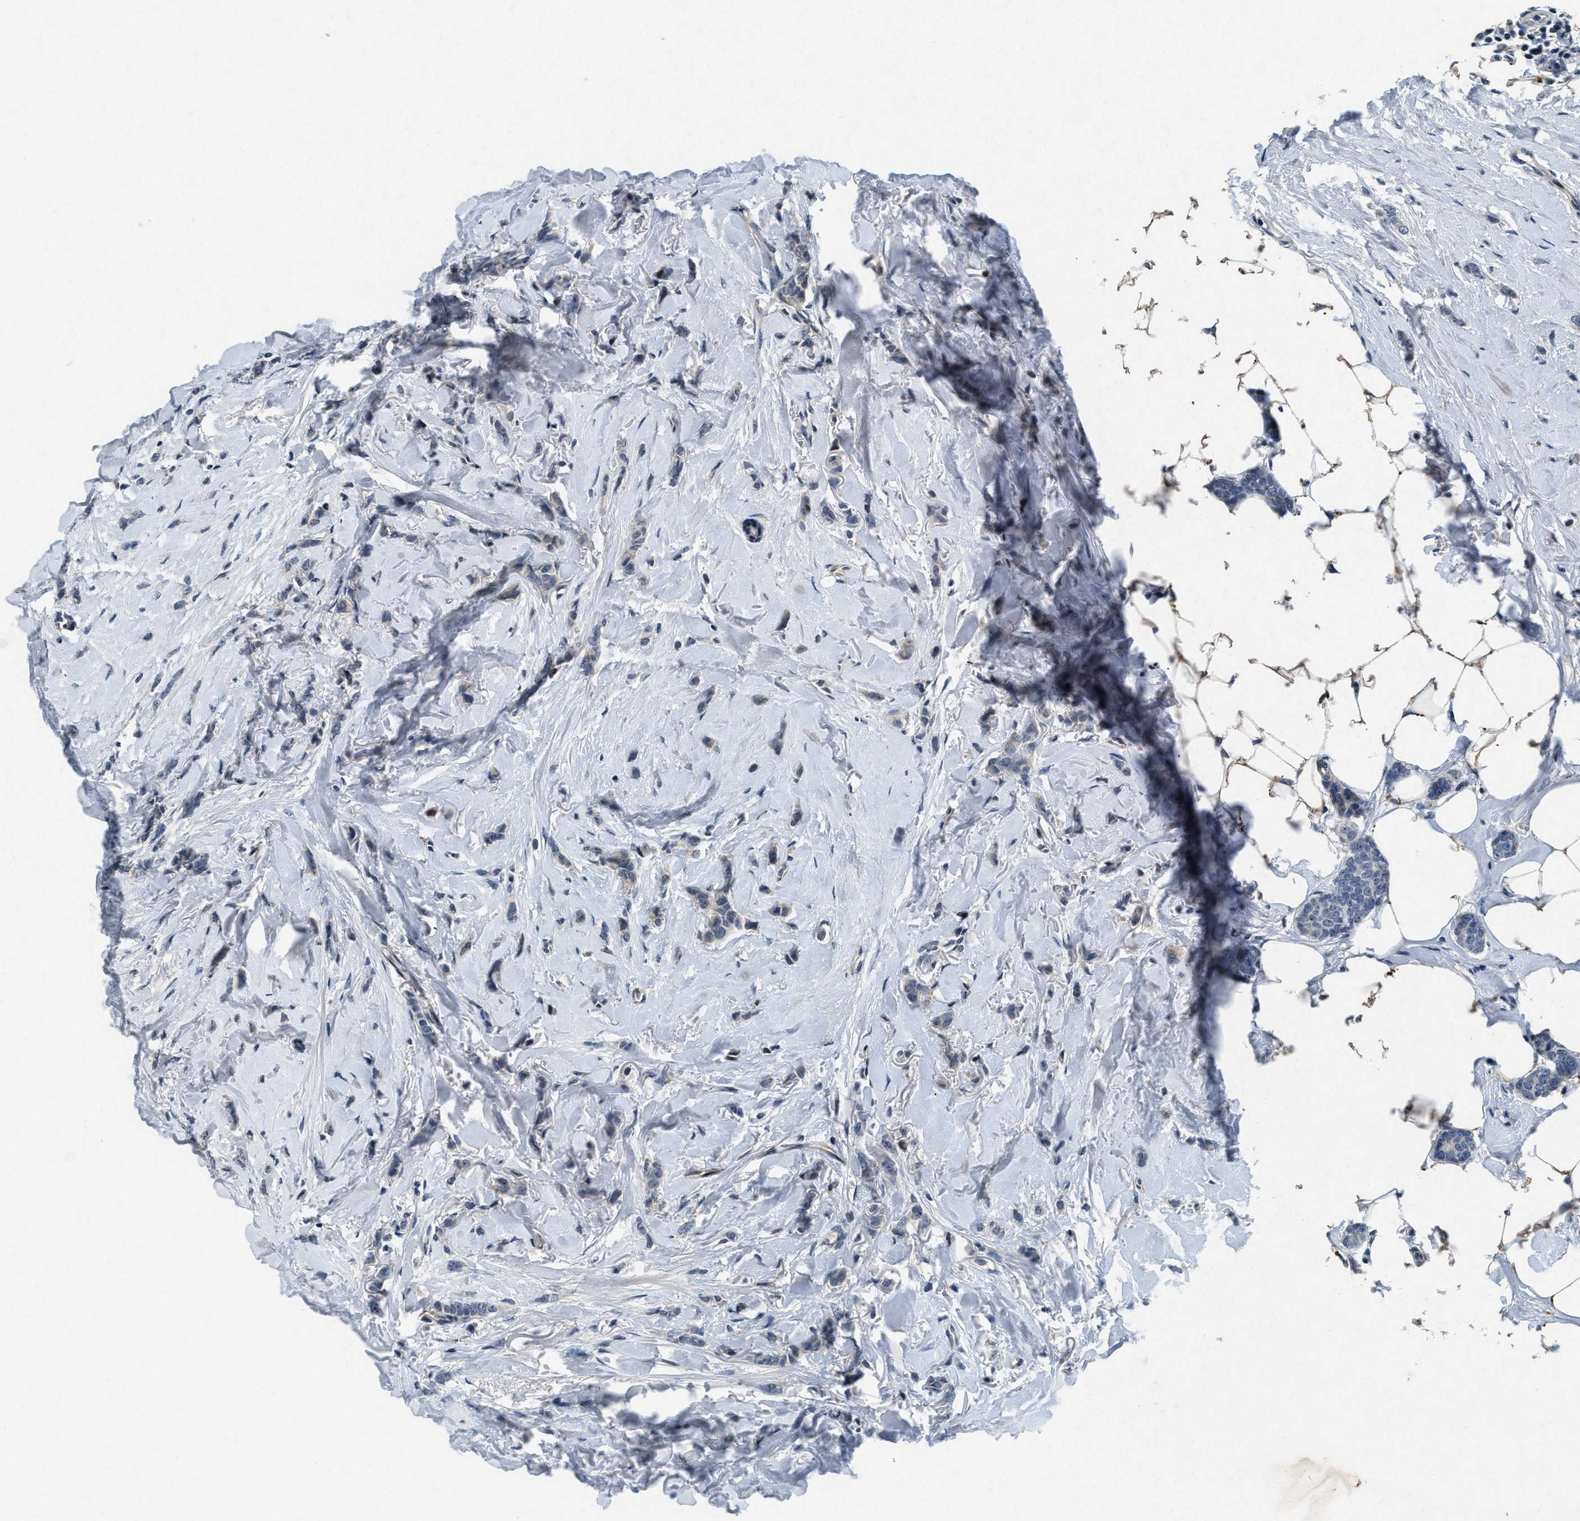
{"staining": {"intensity": "negative", "quantity": "none", "location": "none"}, "tissue": "breast cancer", "cell_type": "Tumor cells", "image_type": "cancer", "snomed": [{"axis": "morphology", "description": "Lobular carcinoma"}, {"axis": "topography", "description": "Skin"}, {"axis": "topography", "description": "Breast"}], "caption": "The immunohistochemistry histopathology image has no significant positivity in tumor cells of breast cancer tissue. The staining is performed using DAB (3,3'-diaminobenzidine) brown chromogen with nuclei counter-stained in using hematoxylin.", "gene": "PHLDA1", "patient": {"sex": "female", "age": 46}}